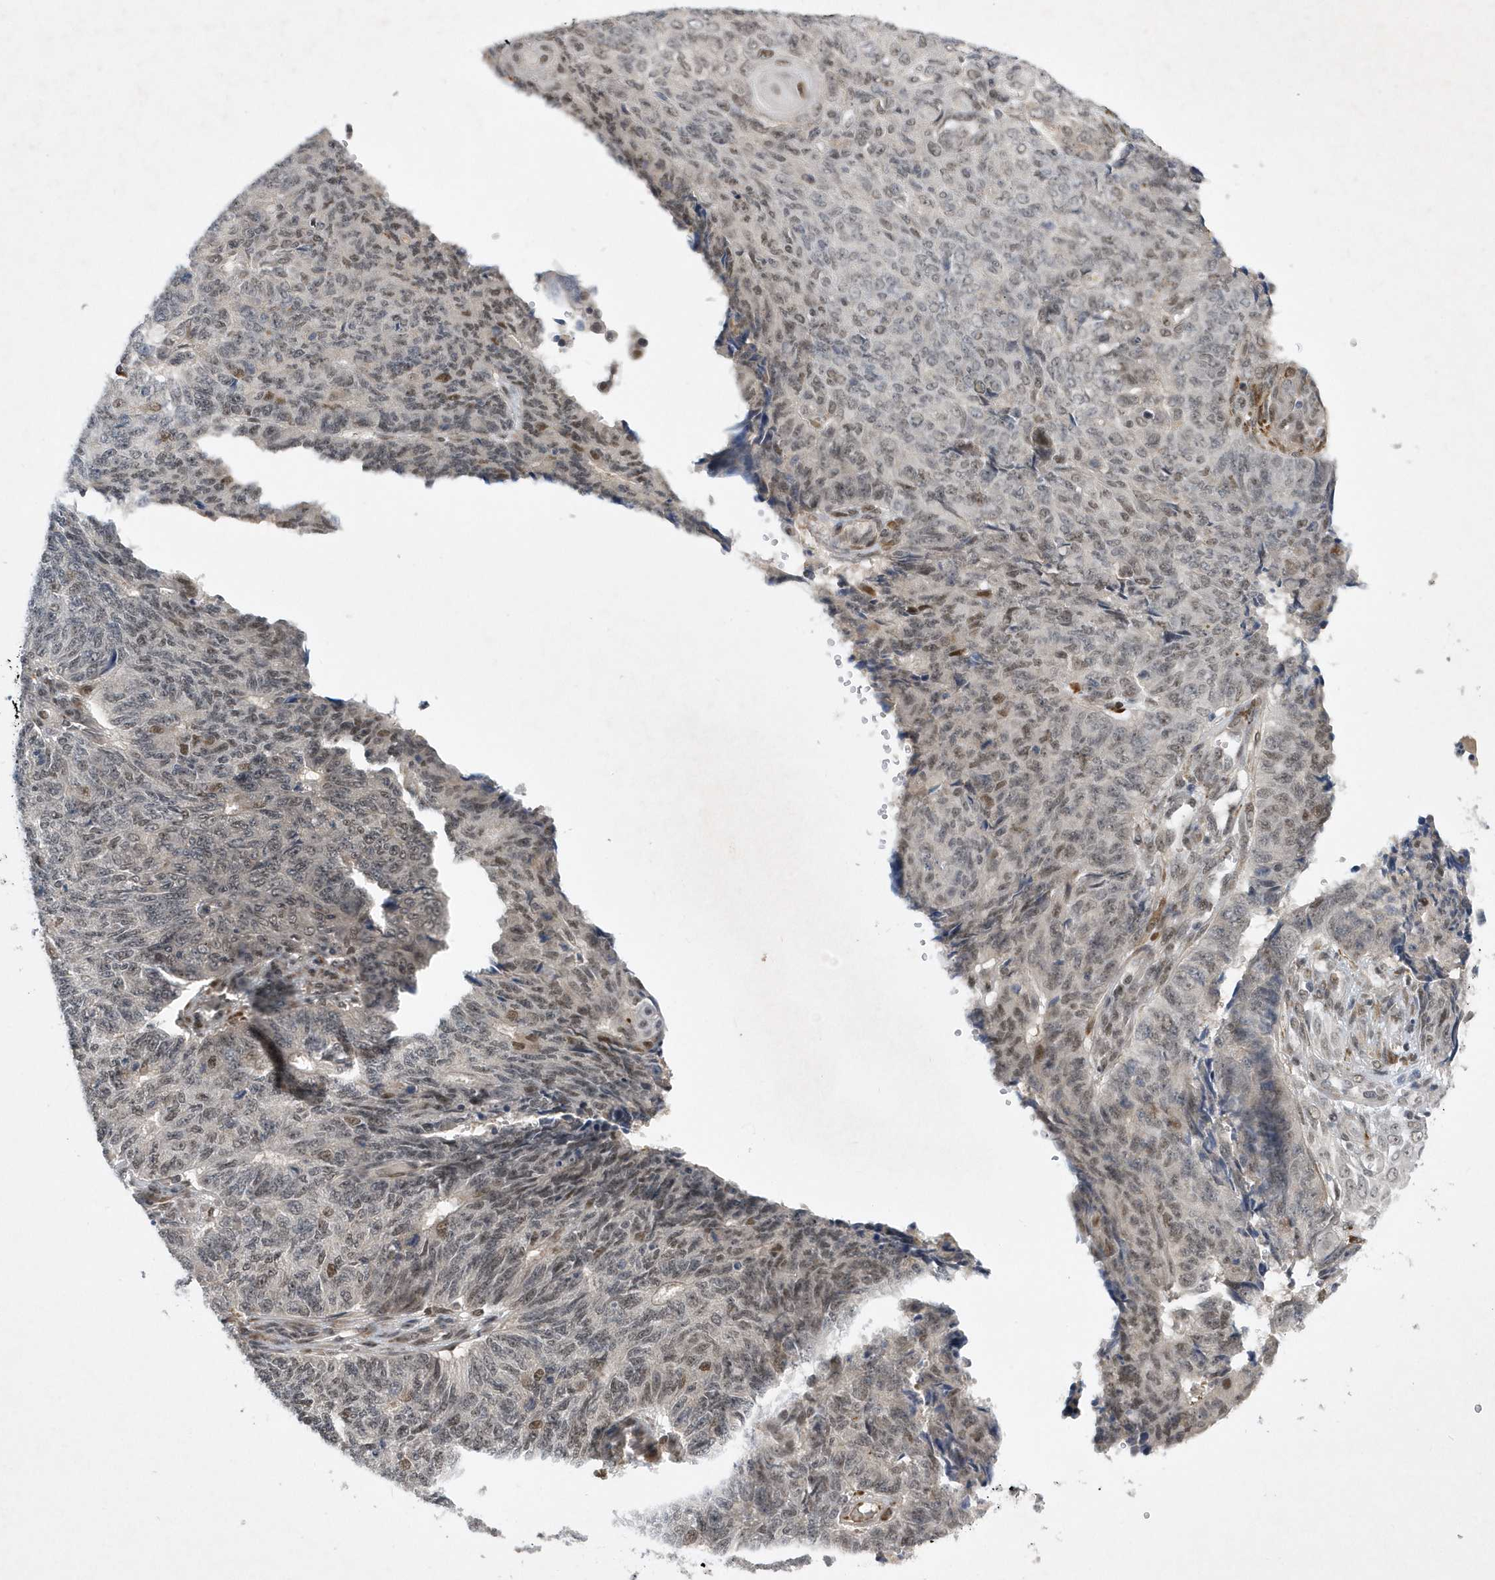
{"staining": {"intensity": "weak", "quantity": "<25%", "location": "nuclear"}, "tissue": "endometrial cancer", "cell_type": "Tumor cells", "image_type": "cancer", "snomed": [{"axis": "morphology", "description": "Adenocarcinoma, NOS"}, {"axis": "topography", "description": "Endometrium"}], "caption": "High power microscopy photomicrograph of an IHC micrograph of endometrial cancer (adenocarcinoma), revealing no significant positivity in tumor cells.", "gene": "FAM217A", "patient": {"sex": "female", "age": 32}}